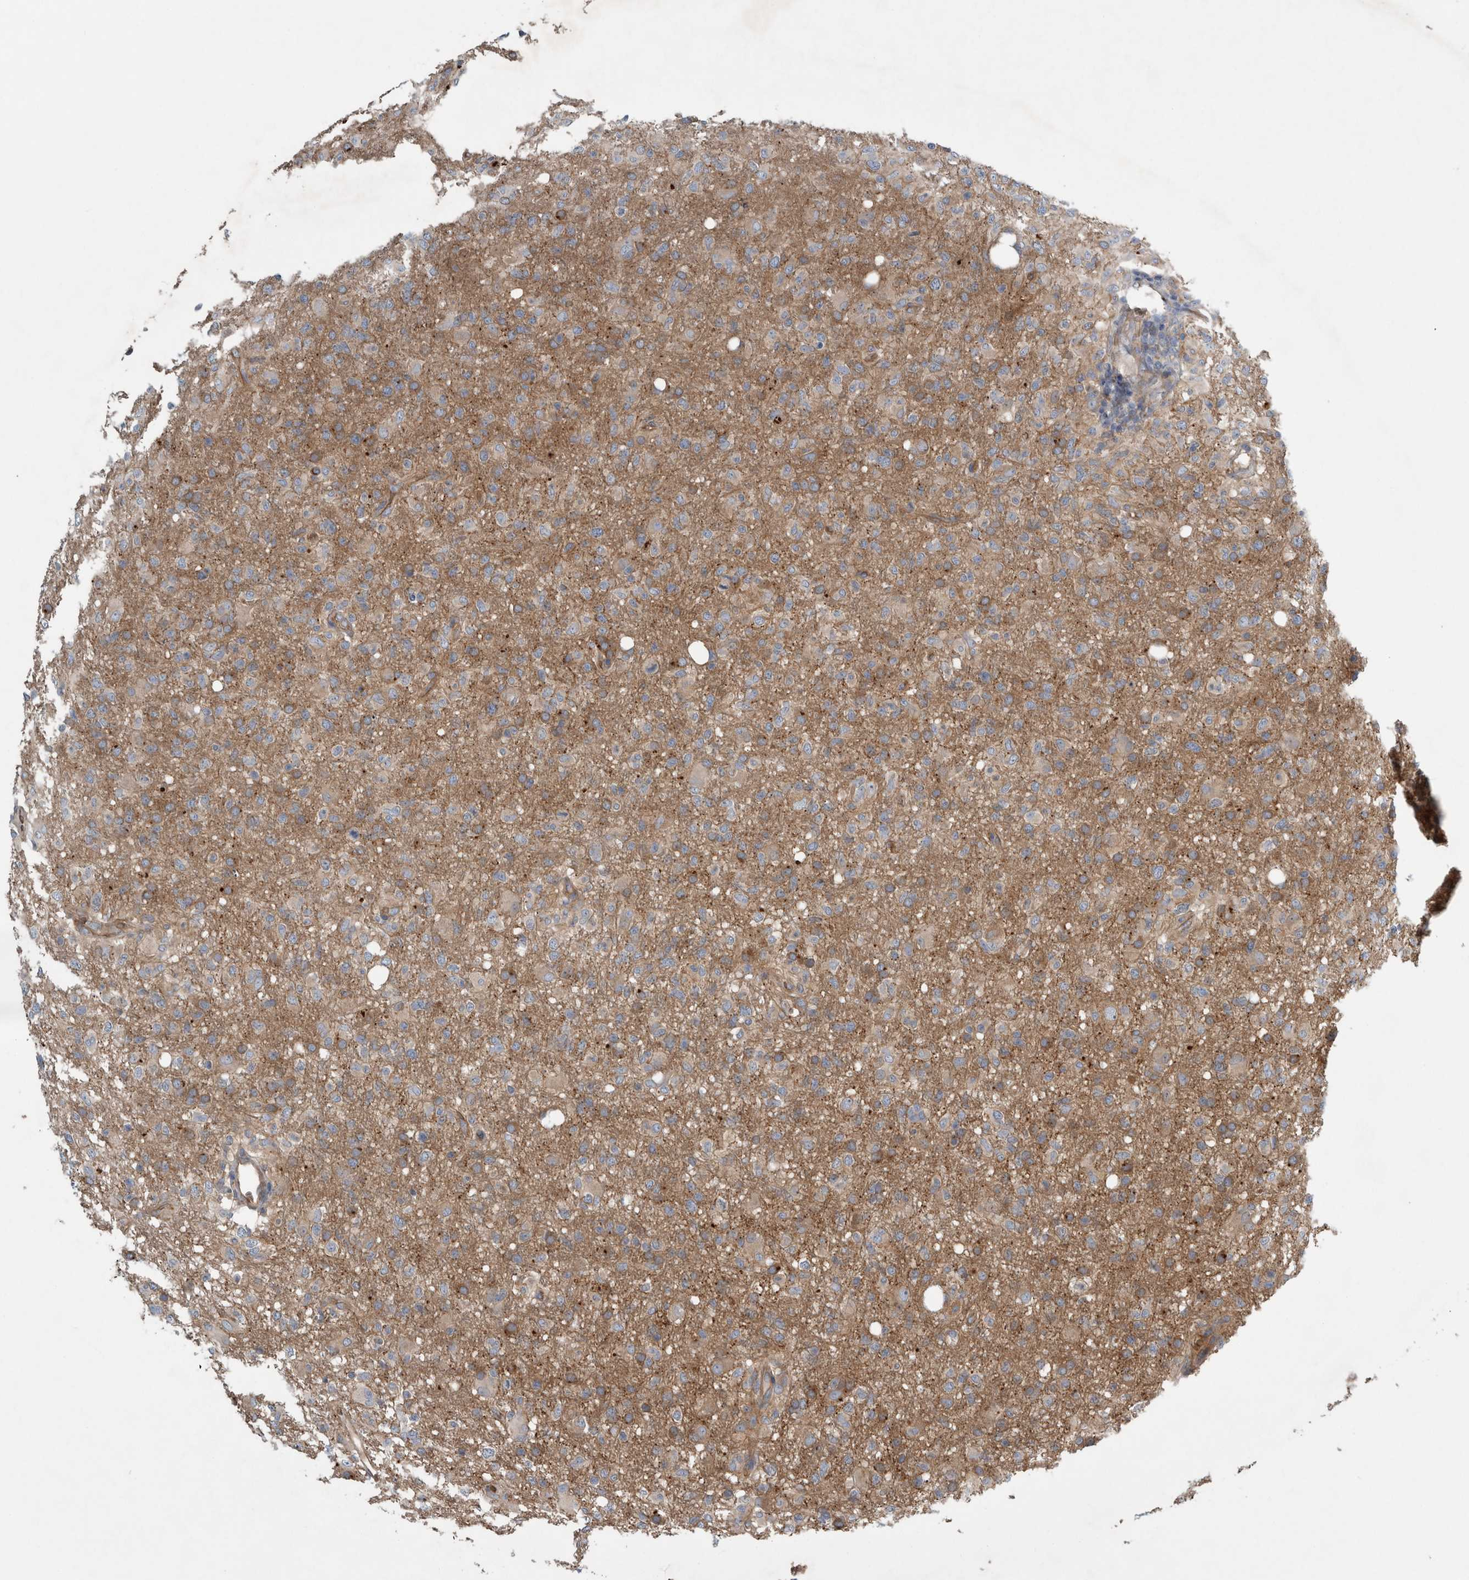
{"staining": {"intensity": "moderate", "quantity": ">75%", "location": "cytoplasmic/membranous"}, "tissue": "glioma", "cell_type": "Tumor cells", "image_type": "cancer", "snomed": [{"axis": "morphology", "description": "Glioma, malignant, High grade"}, {"axis": "topography", "description": "Brain"}], "caption": "Glioma was stained to show a protein in brown. There is medium levels of moderate cytoplasmic/membranous staining in about >75% of tumor cells.", "gene": "GLT8D2", "patient": {"sex": "female", "age": 57}}